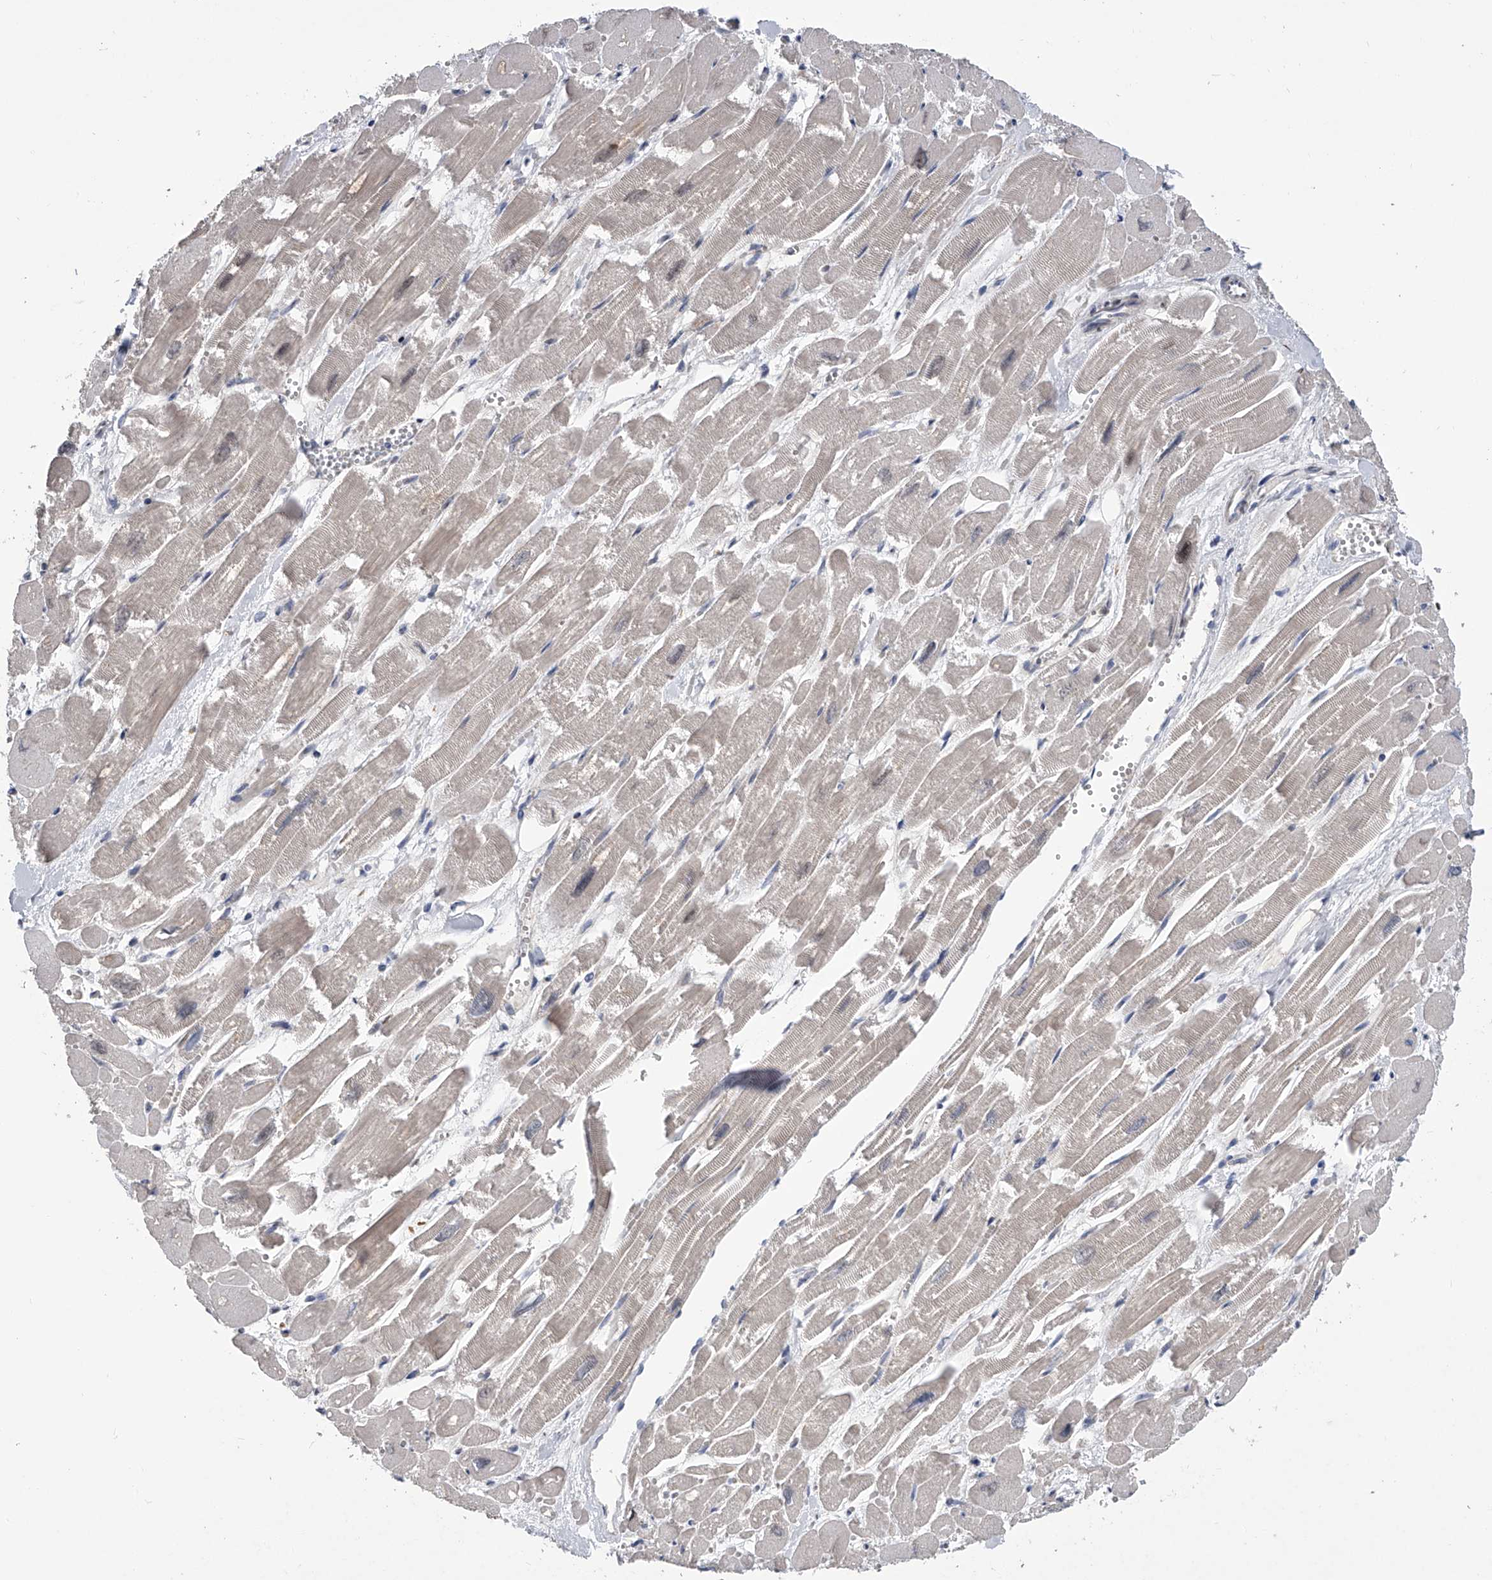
{"staining": {"intensity": "weak", "quantity": "25%-75%", "location": "cytoplasmic/membranous"}, "tissue": "heart muscle", "cell_type": "Cardiomyocytes", "image_type": "normal", "snomed": [{"axis": "morphology", "description": "Normal tissue, NOS"}, {"axis": "topography", "description": "Heart"}], "caption": "High-magnification brightfield microscopy of benign heart muscle stained with DAB (brown) and counterstained with hematoxylin (blue). cardiomyocytes exhibit weak cytoplasmic/membranous staining is appreciated in about25%-75% of cells.", "gene": "ZNF426", "patient": {"sex": "male", "age": 54}}